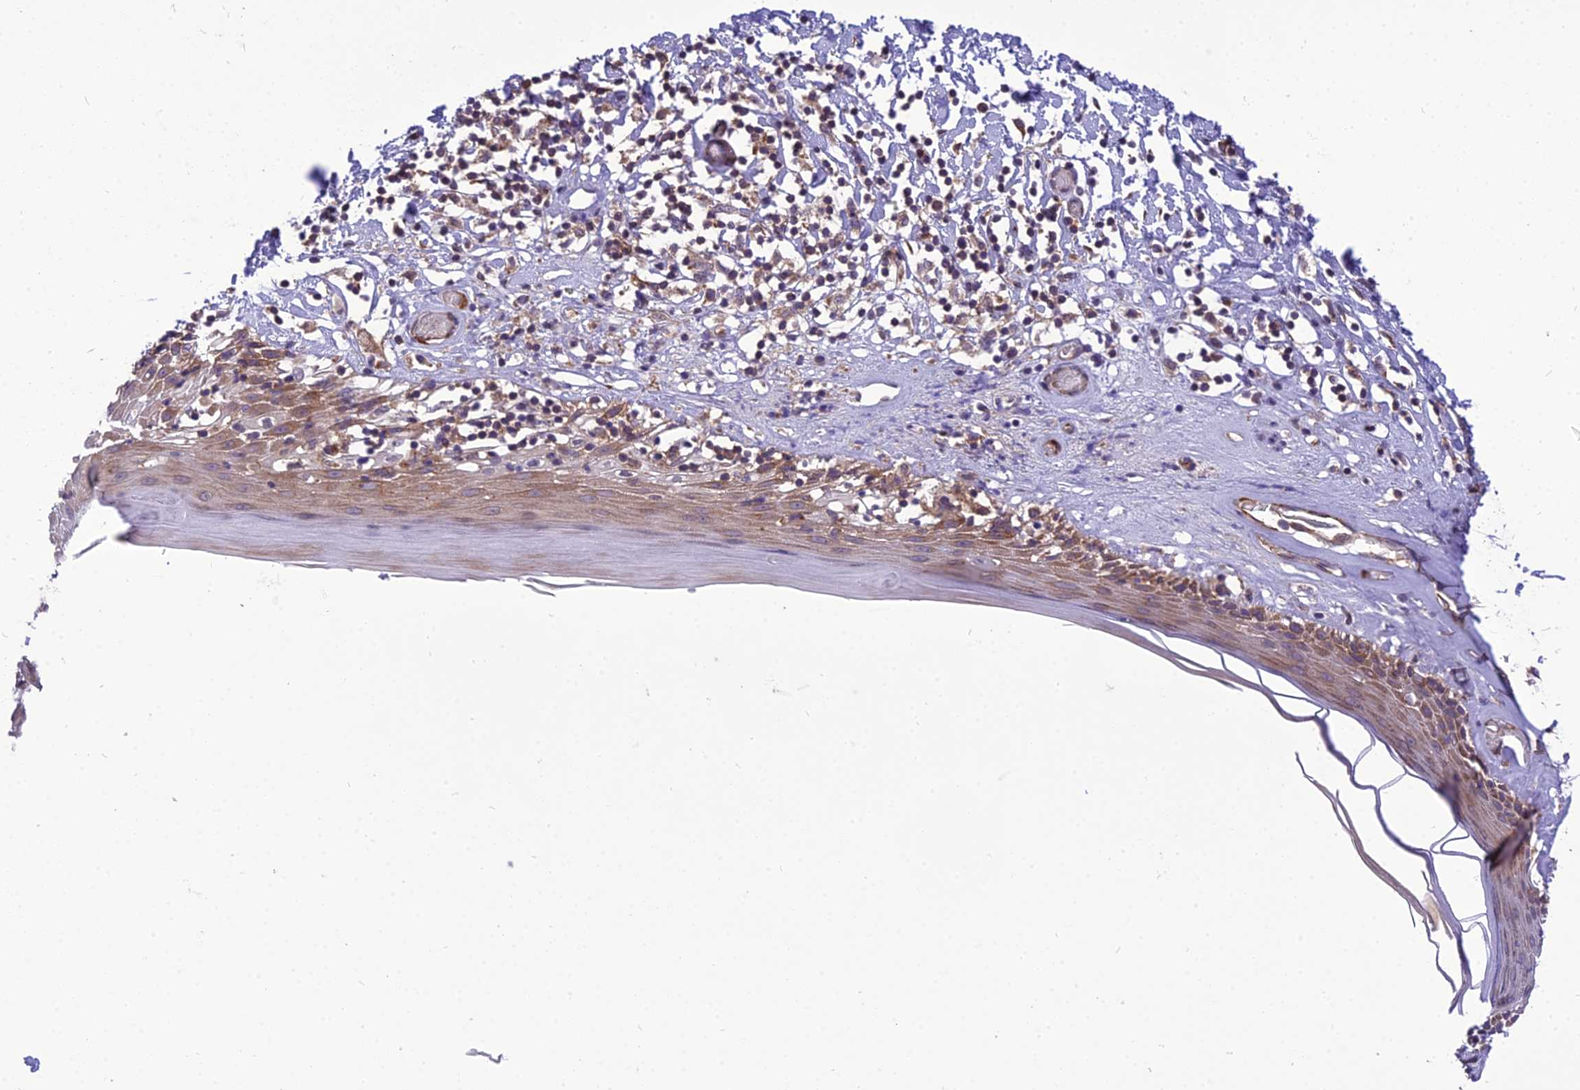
{"staining": {"intensity": "strong", "quantity": "25%-75%", "location": "cytoplasmic/membranous"}, "tissue": "skin", "cell_type": "Epidermal cells", "image_type": "normal", "snomed": [{"axis": "morphology", "description": "Normal tissue, NOS"}, {"axis": "topography", "description": "Adipose tissue"}, {"axis": "topography", "description": "Vascular tissue"}, {"axis": "topography", "description": "Vulva"}, {"axis": "topography", "description": "Peripheral nerve tissue"}], "caption": "Immunohistochemistry (DAB) staining of normal skin shows strong cytoplasmic/membranous protein positivity in approximately 25%-75% of epidermal cells. (DAB IHC with brightfield microscopy, high magnification).", "gene": "DHCR7", "patient": {"sex": "female", "age": 86}}